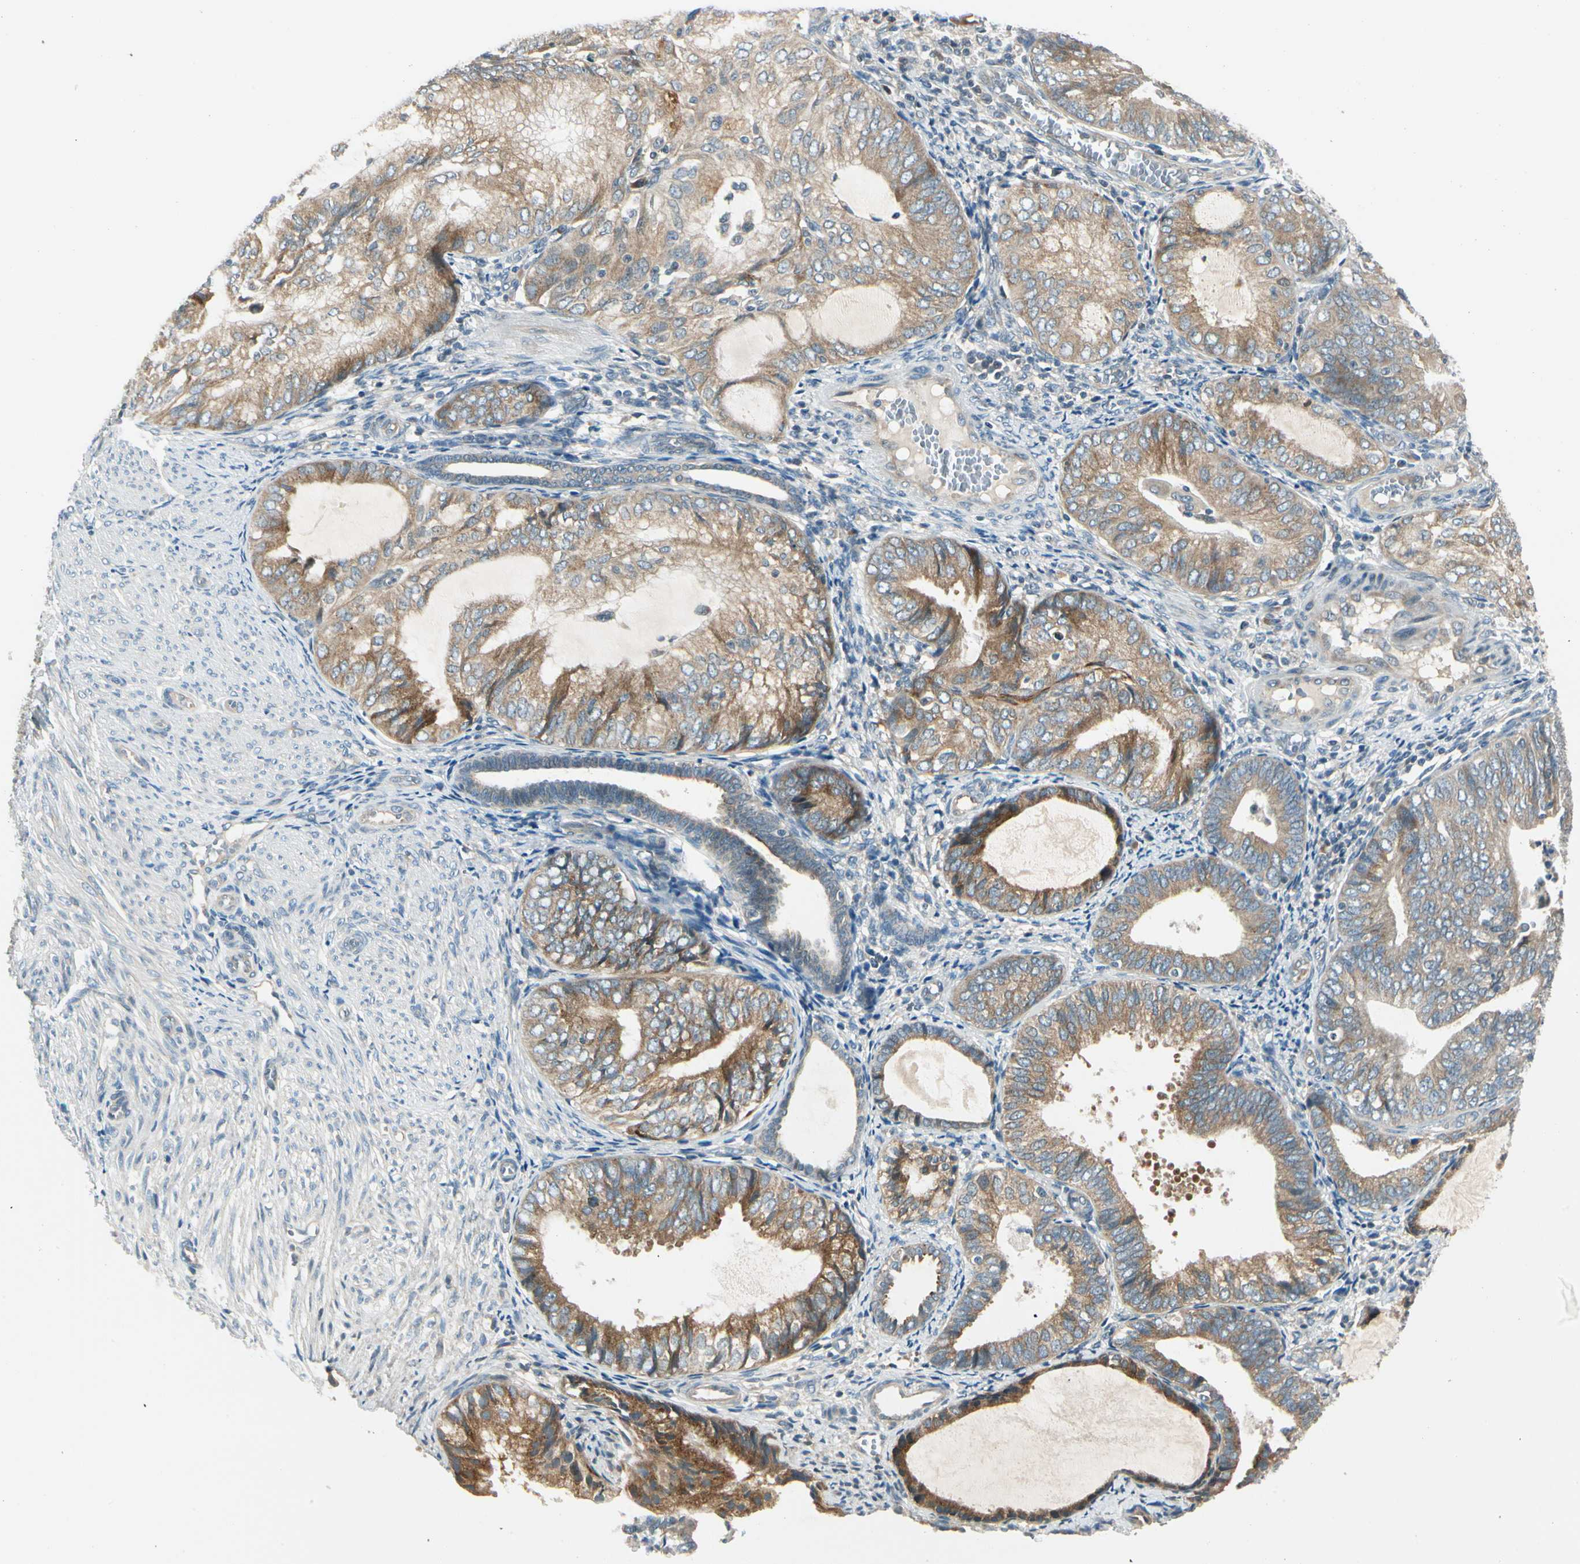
{"staining": {"intensity": "moderate", "quantity": ">75%", "location": "cytoplasmic/membranous"}, "tissue": "endometrial cancer", "cell_type": "Tumor cells", "image_type": "cancer", "snomed": [{"axis": "morphology", "description": "Adenocarcinoma, NOS"}, {"axis": "topography", "description": "Endometrium"}], "caption": "A high-resolution micrograph shows IHC staining of adenocarcinoma (endometrial), which reveals moderate cytoplasmic/membranous staining in about >75% of tumor cells.", "gene": "BNIP1", "patient": {"sex": "female", "age": 81}}